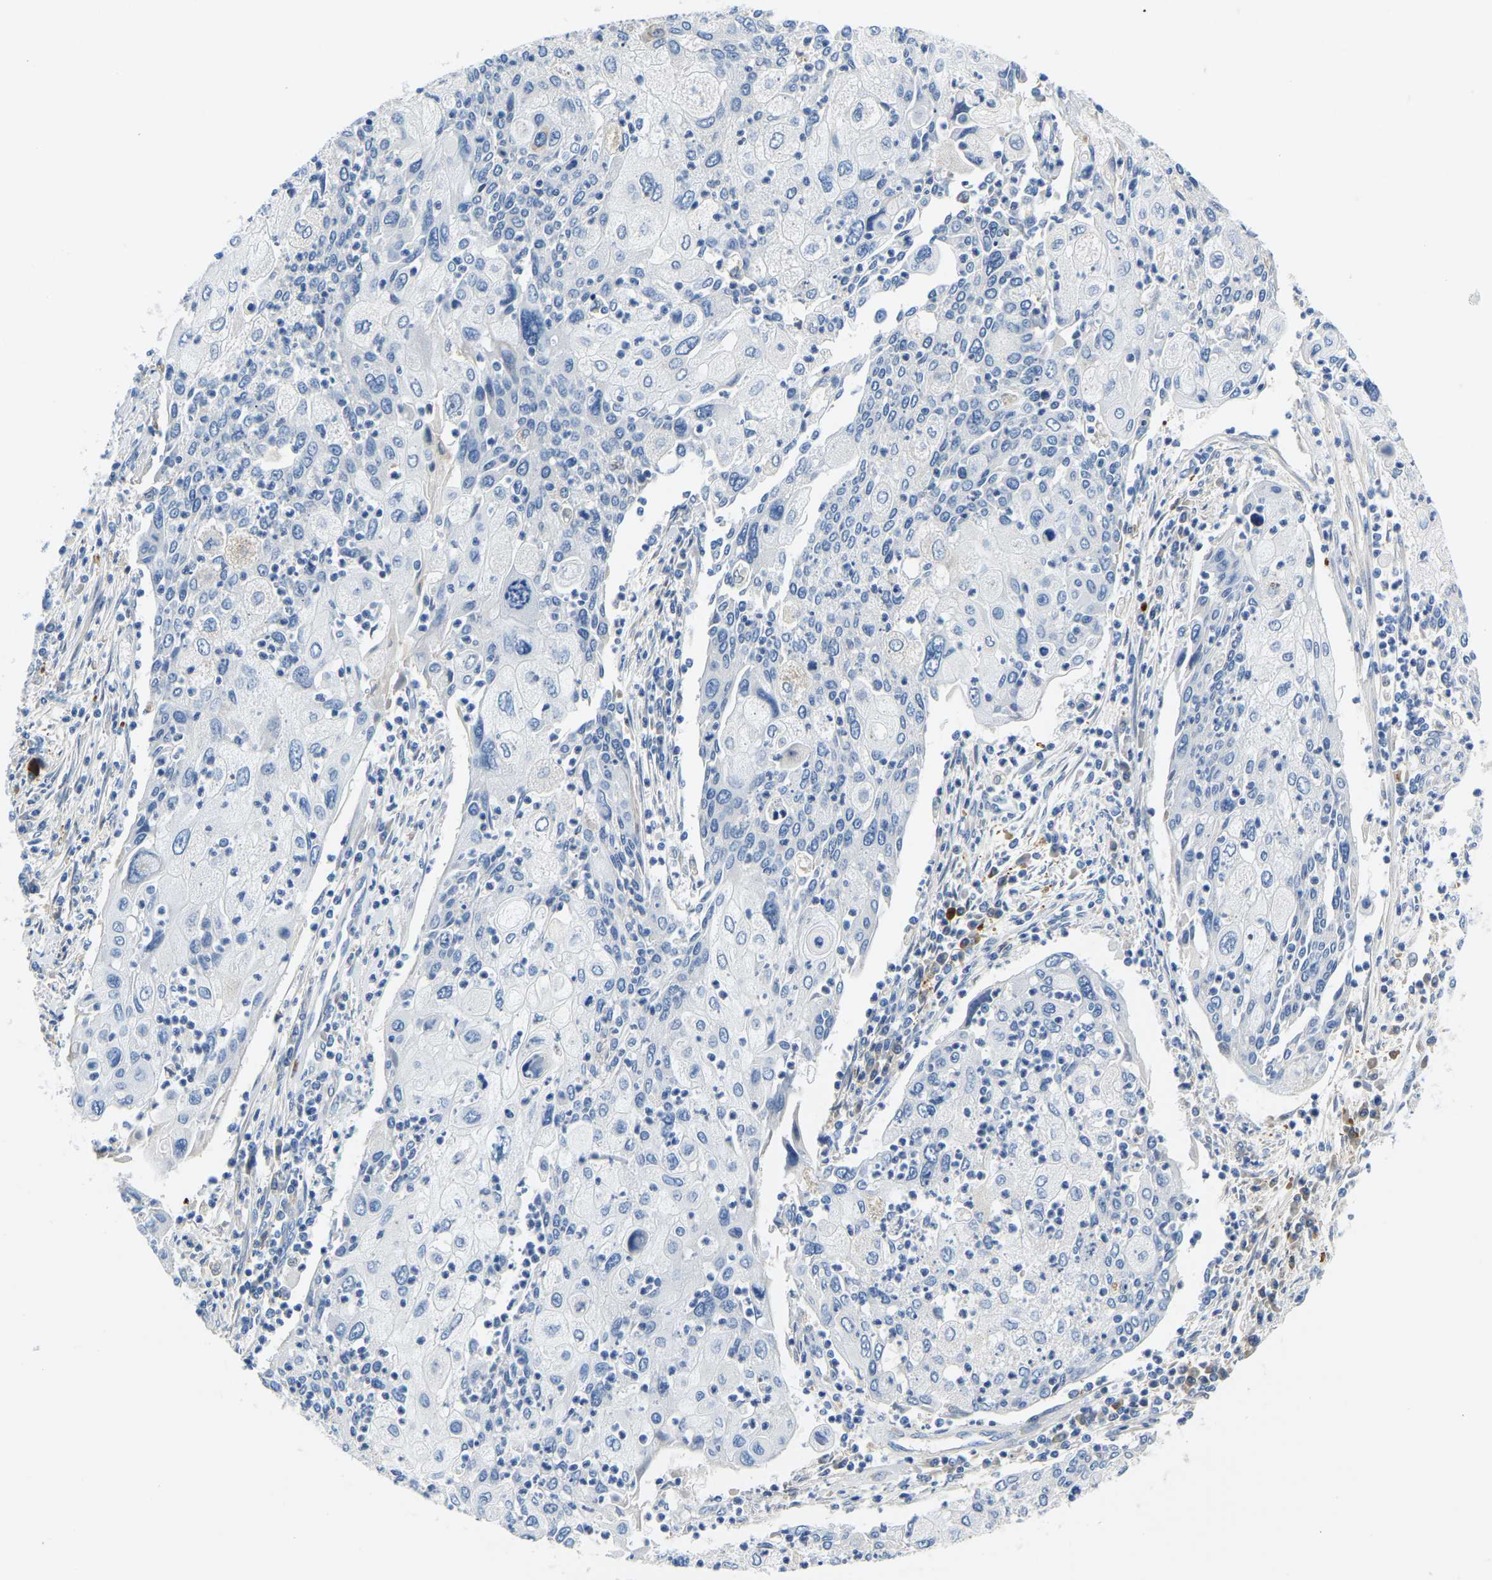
{"staining": {"intensity": "negative", "quantity": "none", "location": "none"}, "tissue": "cervical cancer", "cell_type": "Tumor cells", "image_type": "cancer", "snomed": [{"axis": "morphology", "description": "Squamous cell carcinoma, NOS"}, {"axis": "topography", "description": "Cervix"}], "caption": "This is an immunohistochemistry (IHC) micrograph of squamous cell carcinoma (cervical). There is no positivity in tumor cells.", "gene": "LIAS", "patient": {"sex": "female", "age": 40}}